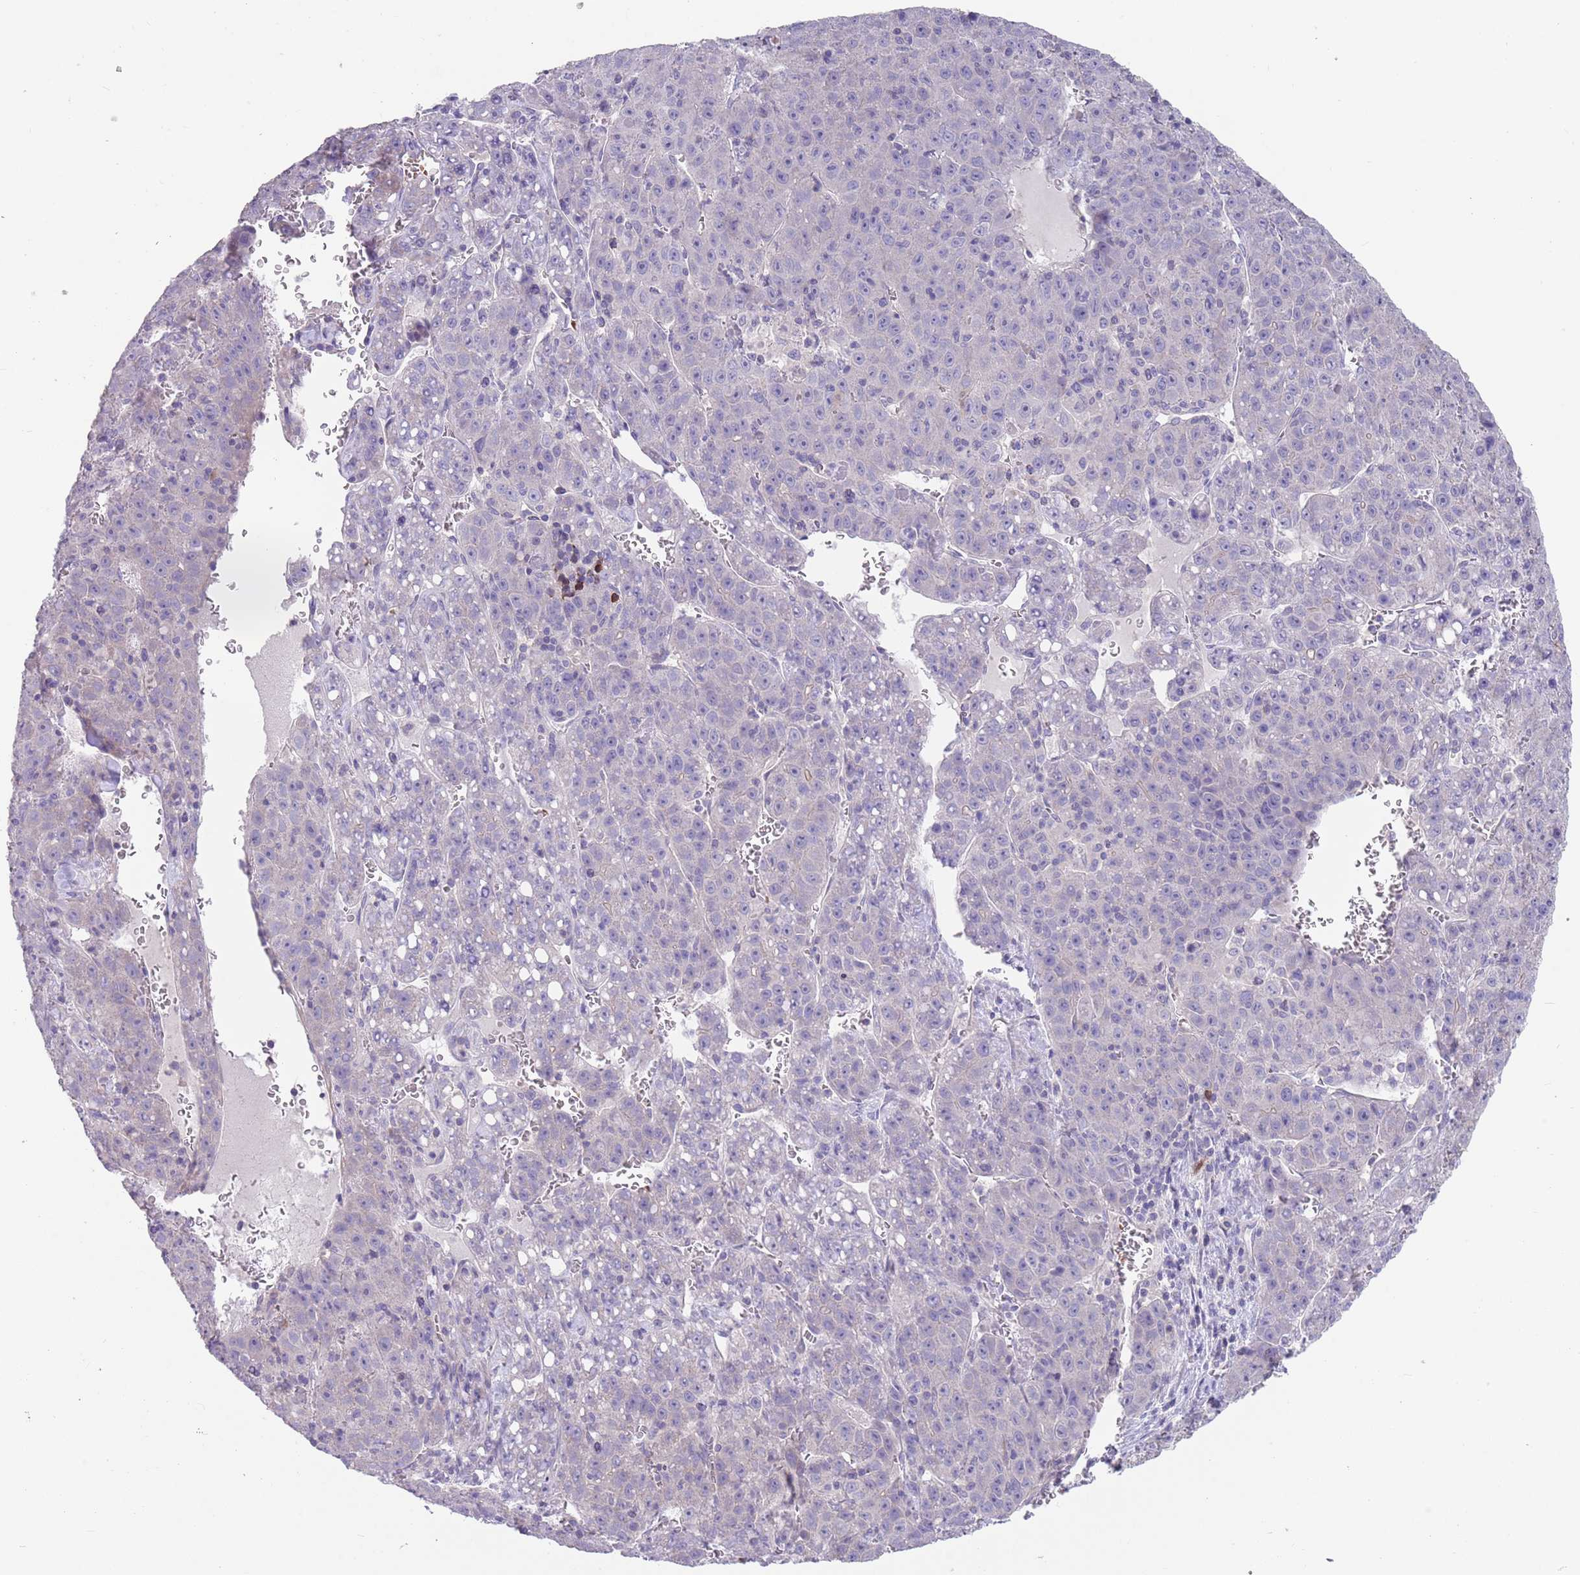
{"staining": {"intensity": "negative", "quantity": "none", "location": "none"}, "tissue": "liver cancer", "cell_type": "Tumor cells", "image_type": "cancer", "snomed": [{"axis": "morphology", "description": "Carcinoma, Hepatocellular, NOS"}, {"axis": "topography", "description": "Liver"}], "caption": "This is an IHC photomicrograph of human hepatocellular carcinoma (liver). There is no staining in tumor cells.", "gene": "ZNF14", "patient": {"sex": "female", "age": 53}}